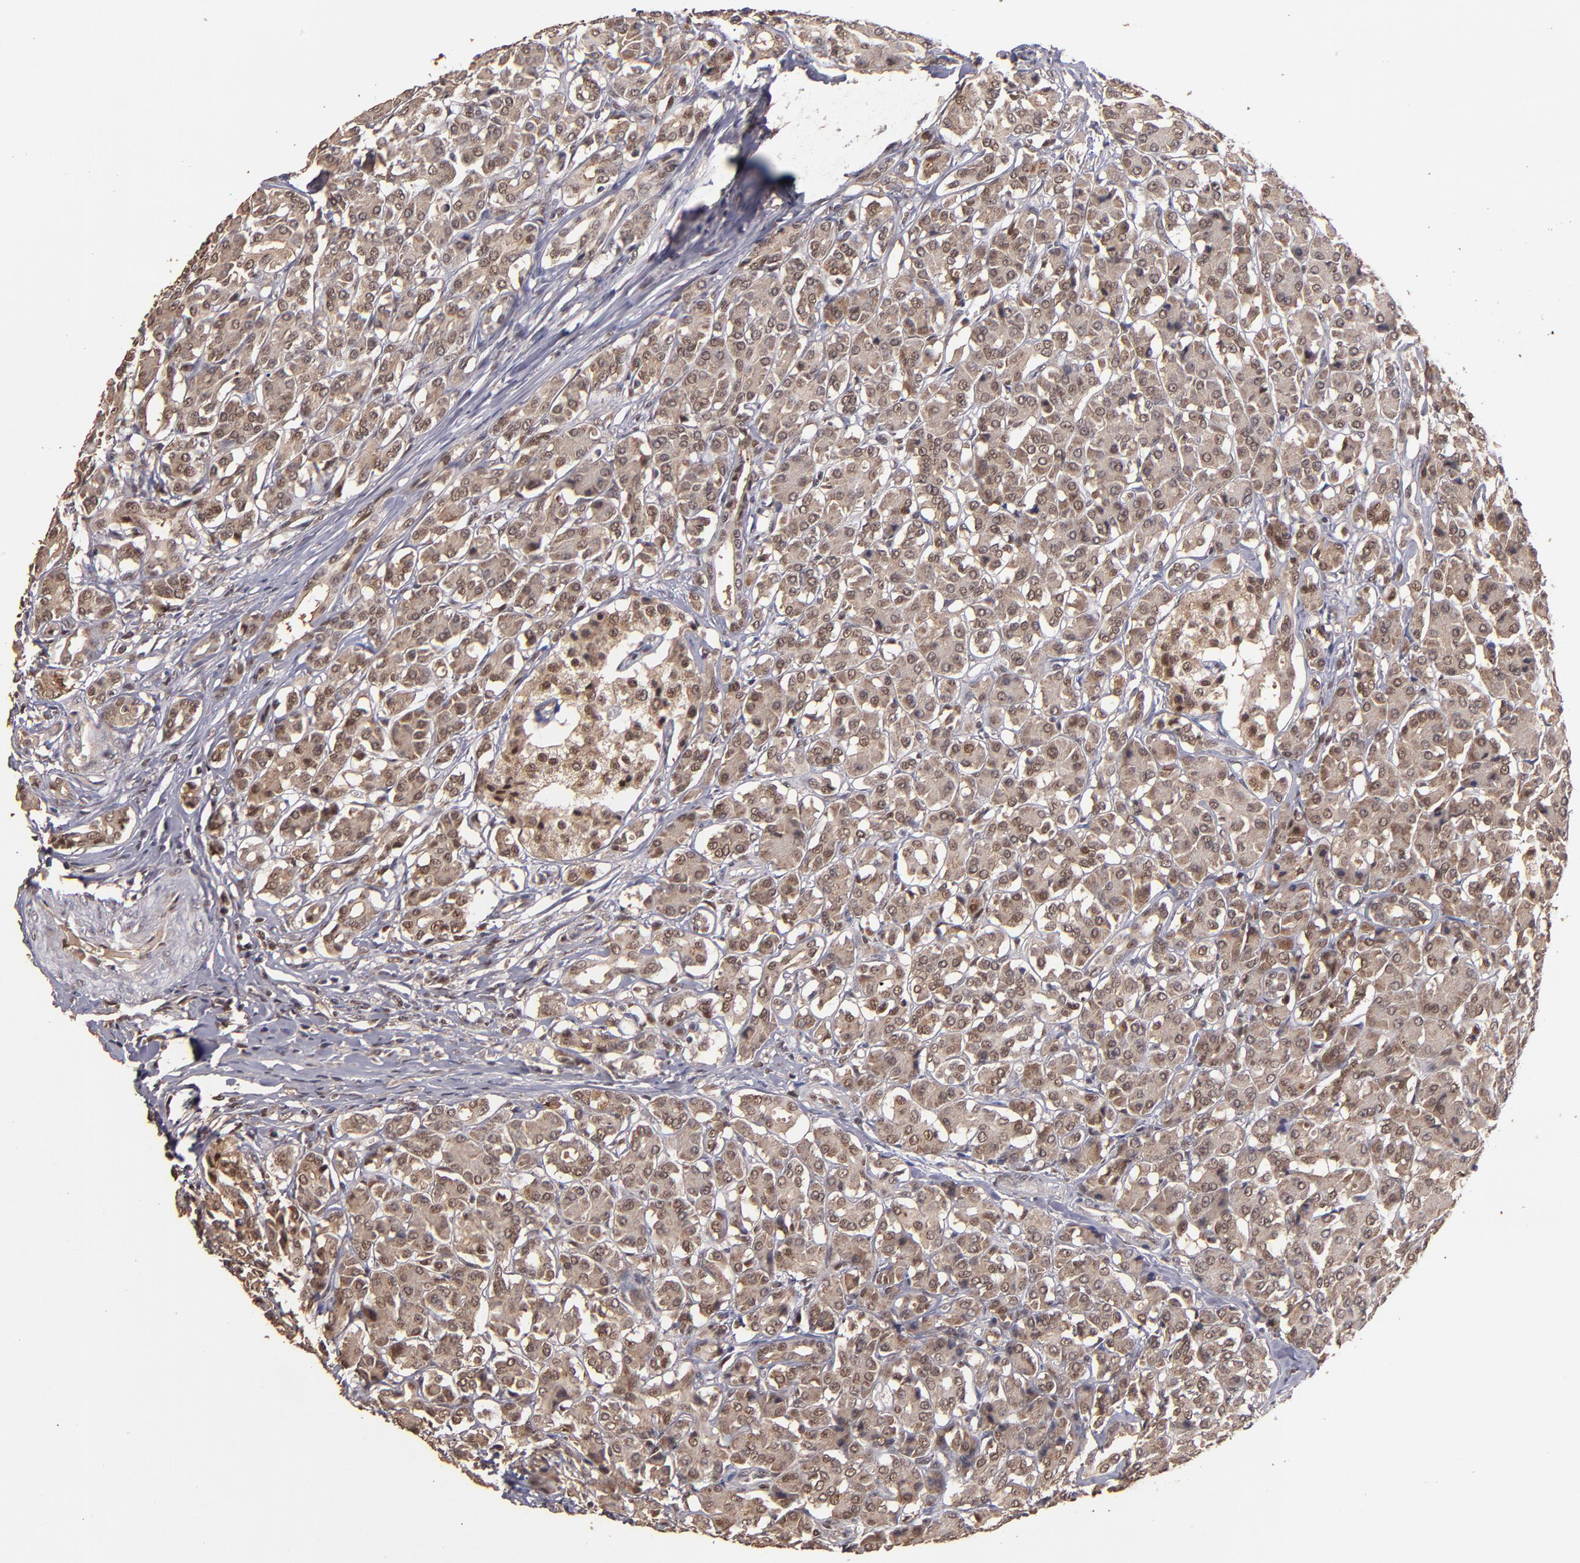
{"staining": {"intensity": "moderate", "quantity": ">75%", "location": "cytoplasmic/membranous,nuclear"}, "tissue": "pancreas", "cell_type": "Exocrine glandular cells", "image_type": "normal", "snomed": [{"axis": "morphology", "description": "Normal tissue, NOS"}, {"axis": "topography", "description": "Lymph node"}, {"axis": "topography", "description": "Pancreas"}], "caption": "IHC (DAB (3,3'-diaminobenzidine)) staining of benign human pancreas demonstrates moderate cytoplasmic/membranous,nuclear protein positivity in approximately >75% of exocrine glandular cells.", "gene": "EAPP", "patient": {"sex": "male", "age": 59}}